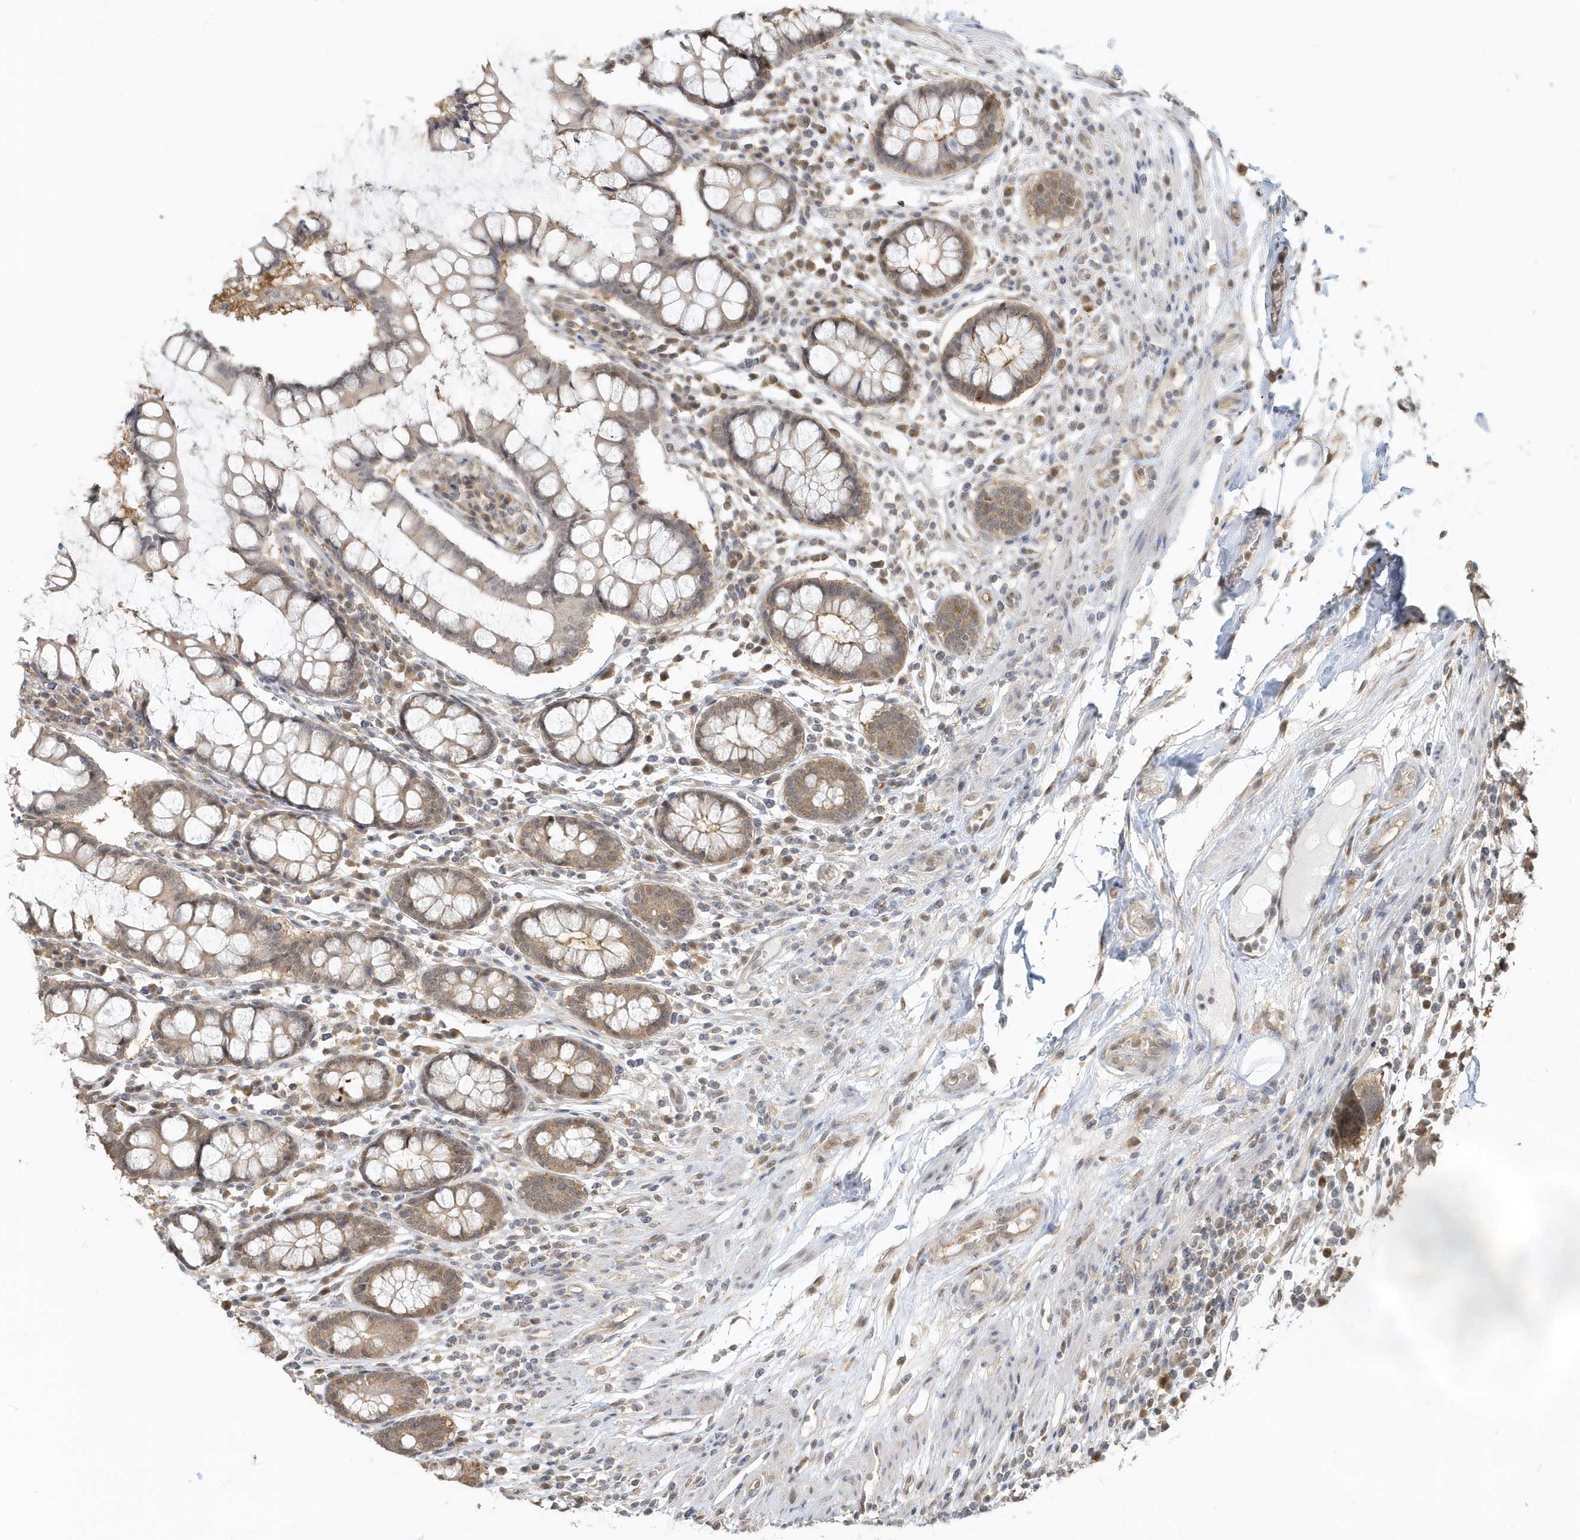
{"staining": {"intensity": "negative", "quantity": "none", "location": "none"}, "tissue": "colon", "cell_type": "Endothelial cells", "image_type": "normal", "snomed": [{"axis": "morphology", "description": "Normal tissue, NOS"}, {"axis": "topography", "description": "Colon"}], "caption": "Photomicrograph shows no protein expression in endothelial cells of unremarkable colon.", "gene": "PSMD6", "patient": {"sex": "female", "age": 79}}